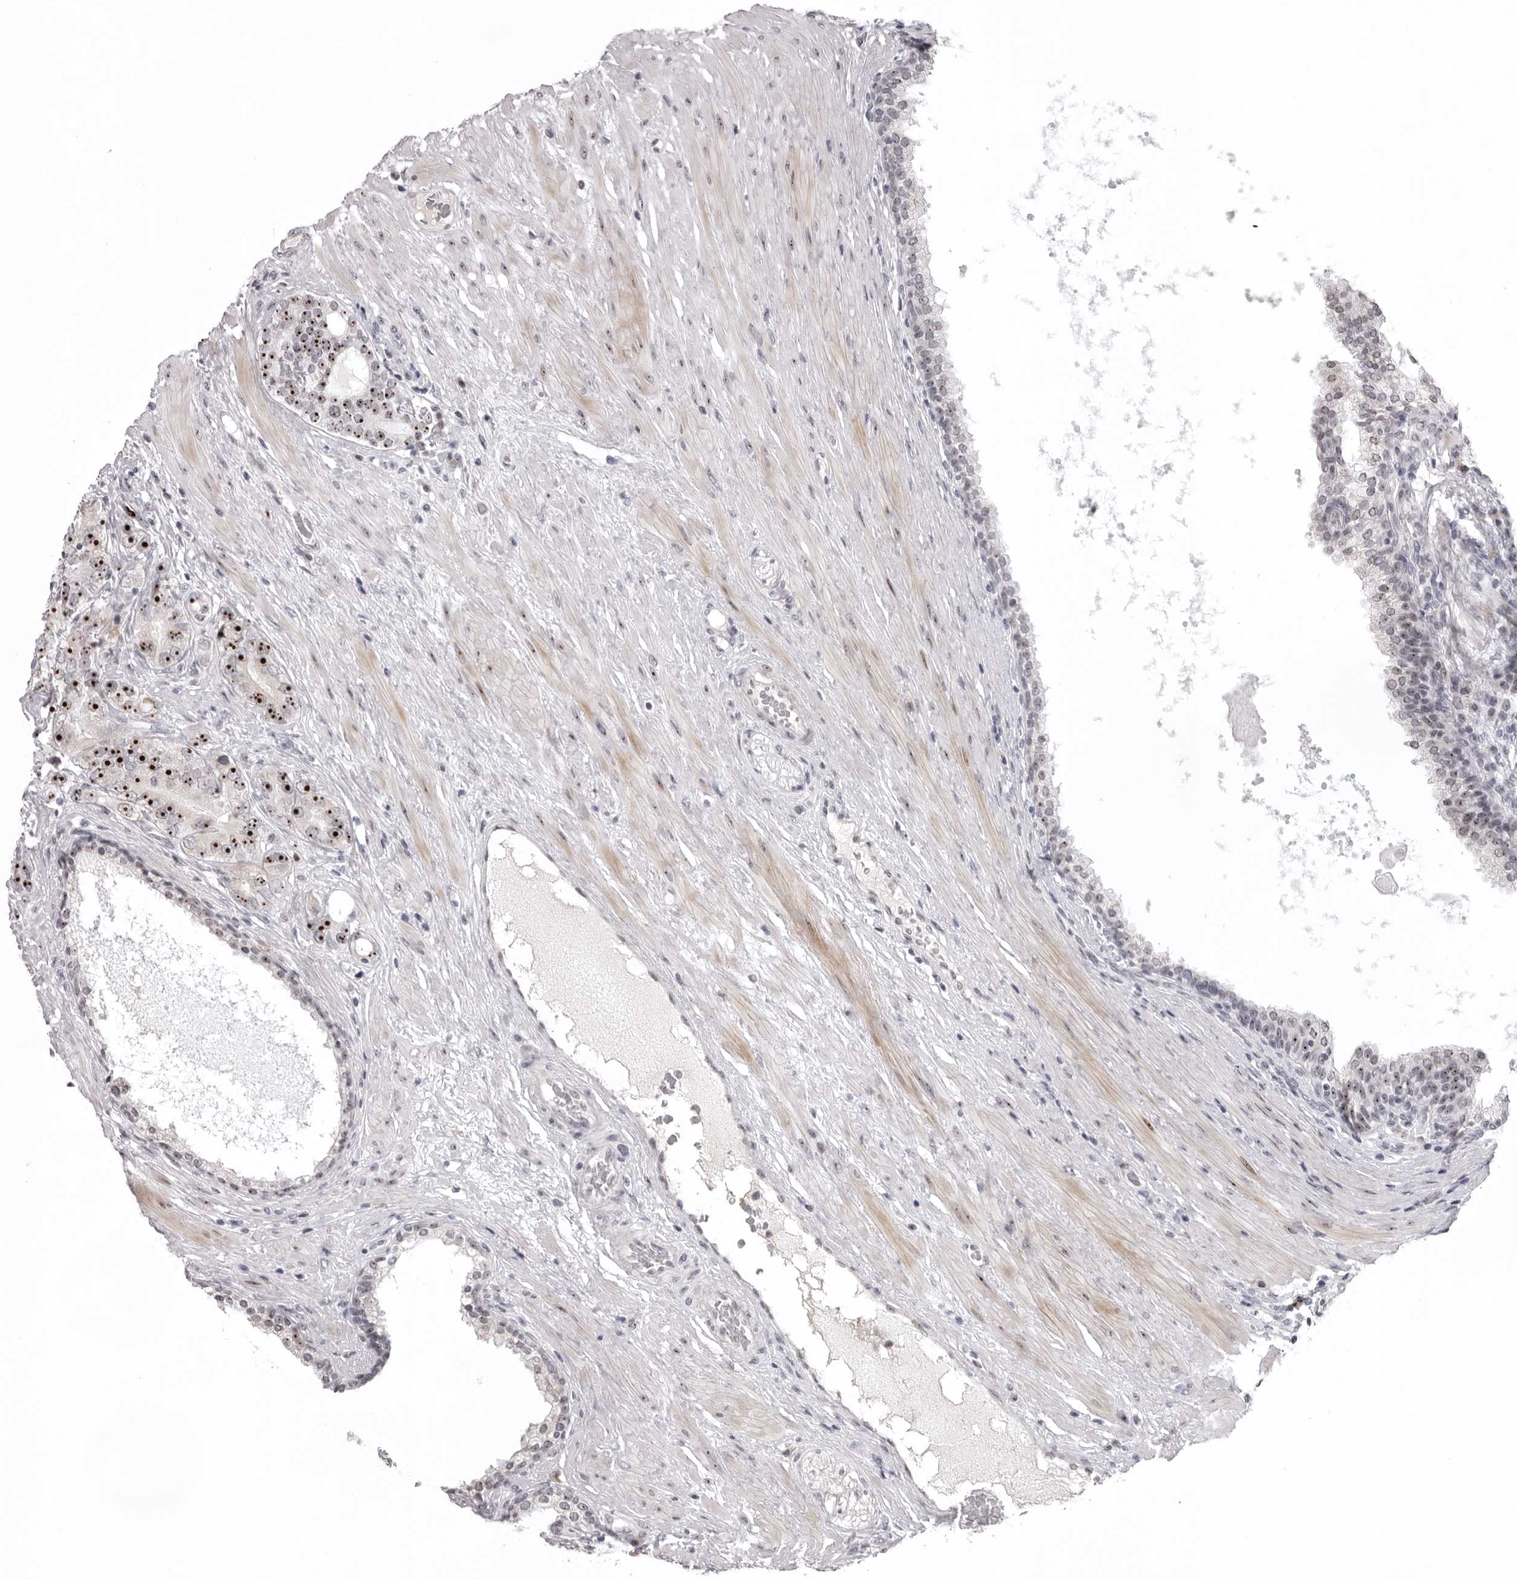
{"staining": {"intensity": "strong", "quantity": ">75%", "location": "nuclear"}, "tissue": "prostate cancer", "cell_type": "Tumor cells", "image_type": "cancer", "snomed": [{"axis": "morphology", "description": "Adenocarcinoma, High grade"}, {"axis": "topography", "description": "Prostate"}], "caption": "The histopathology image demonstrates a brown stain indicating the presence of a protein in the nuclear of tumor cells in prostate cancer.", "gene": "HELZ", "patient": {"sex": "male", "age": 56}}